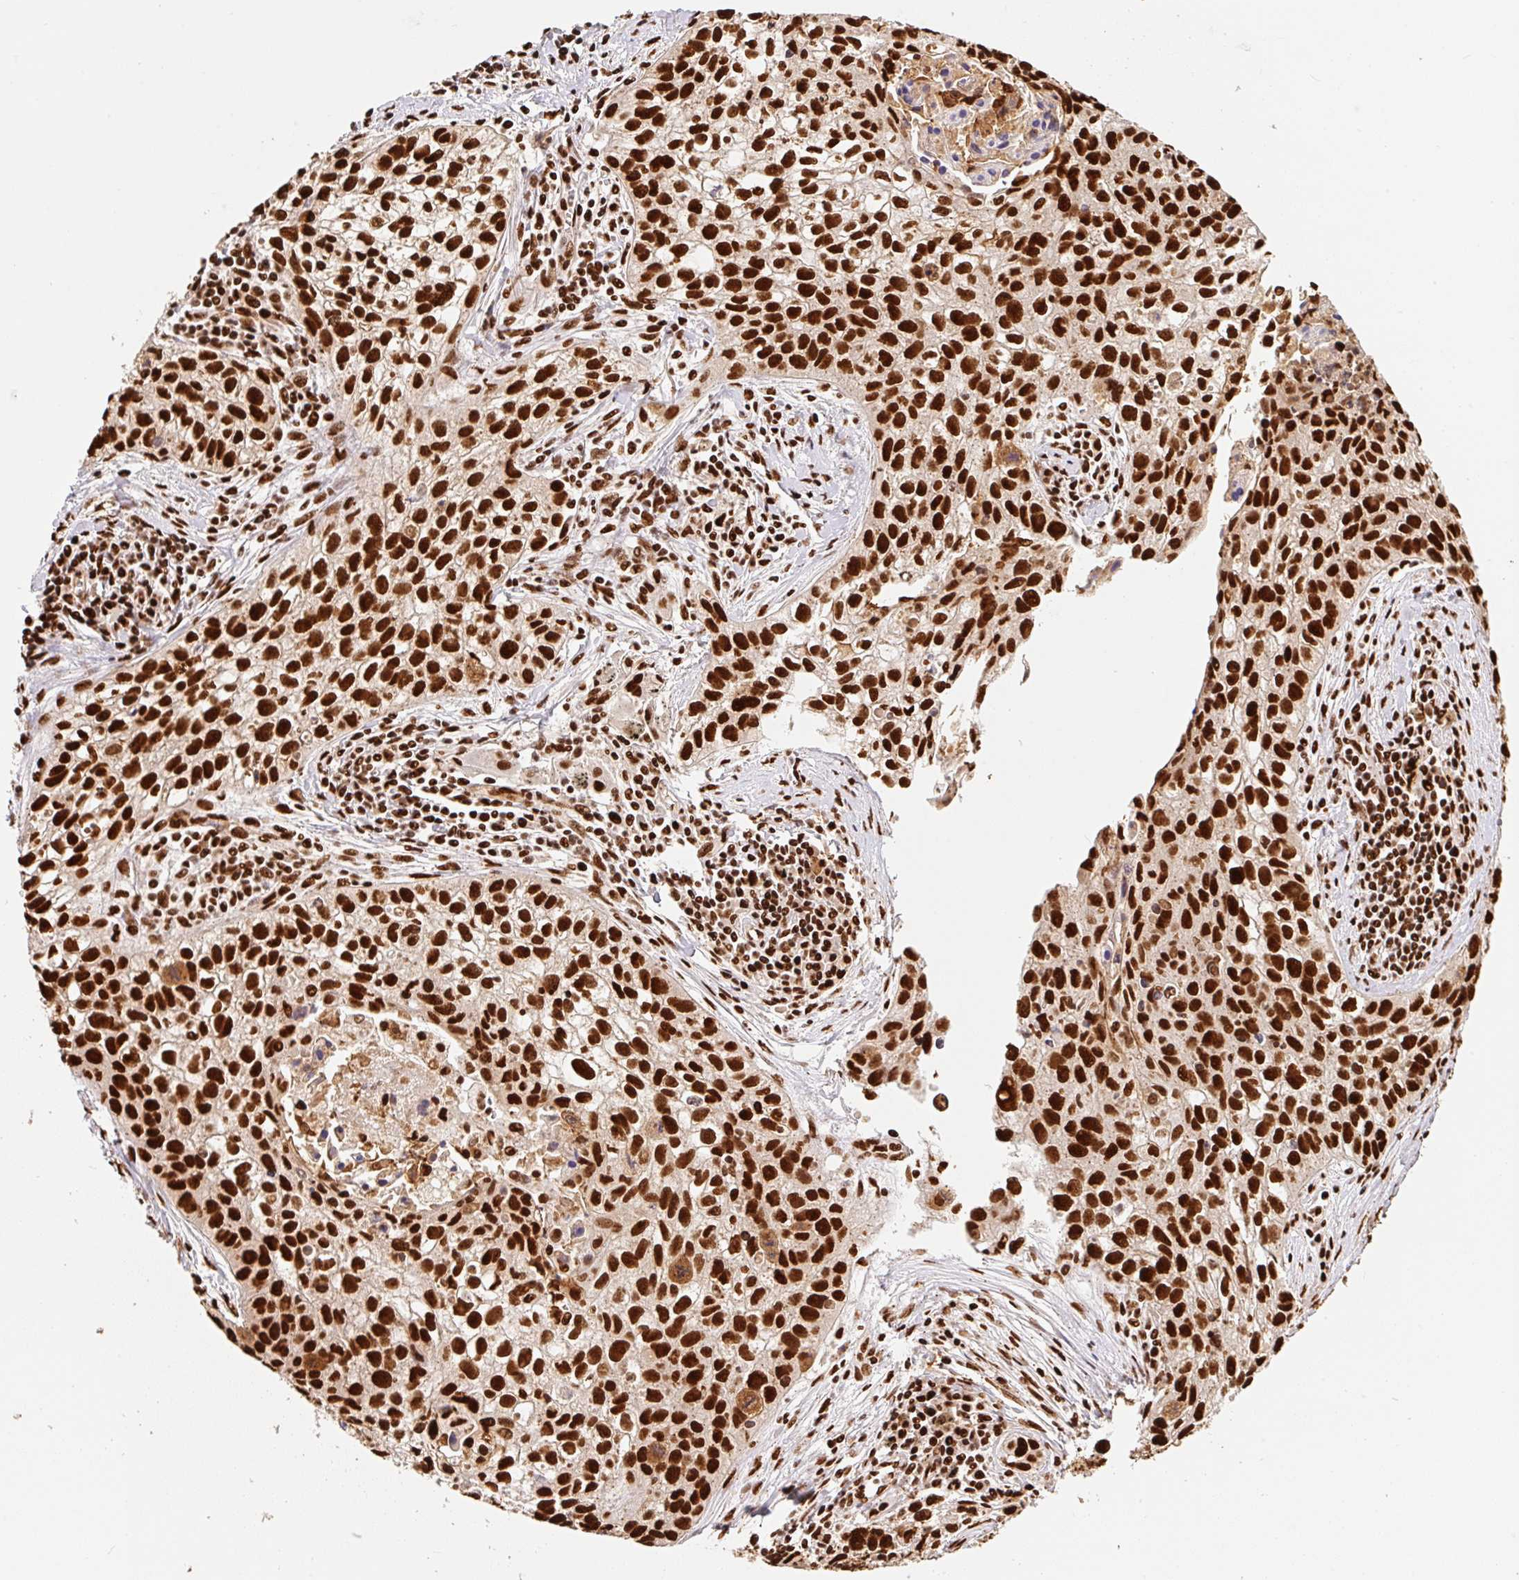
{"staining": {"intensity": "strong", "quantity": ">75%", "location": "nuclear"}, "tissue": "lung cancer", "cell_type": "Tumor cells", "image_type": "cancer", "snomed": [{"axis": "morphology", "description": "Squamous cell carcinoma, NOS"}, {"axis": "topography", "description": "Lung"}], "caption": "Immunohistochemistry micrograph of human lung squamous cell carcinoma stained for a protein (brown), which displays high levels of strong nuclear expression in approximately >75% of tumor cells.", "gene": "GPR139", "patient": {"sex": "male", "age": 74}}